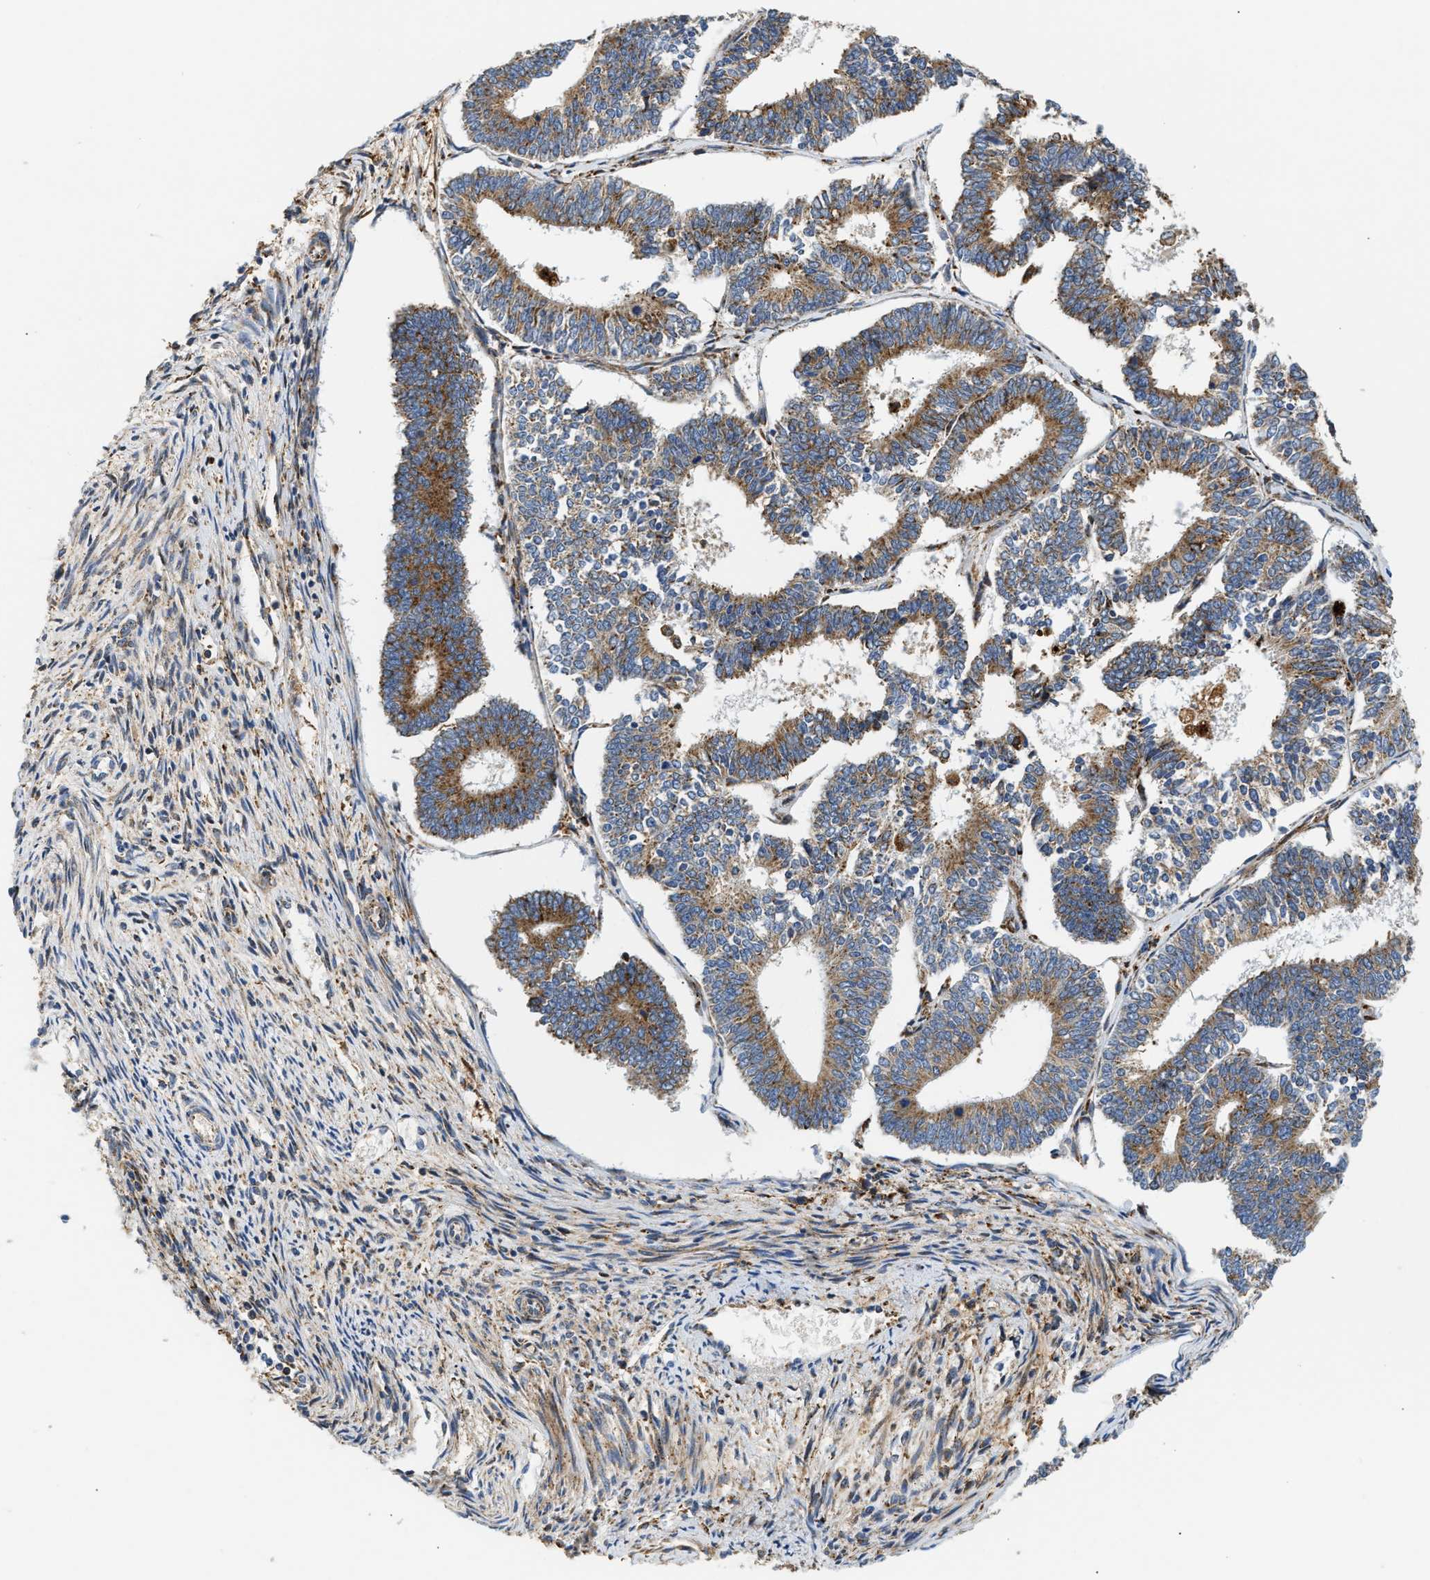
{"staining": {"intensity": "moderate", "quantity": ">75%", "location": "cytoplasmic/membranous"}, "tissue": "endometrial cancer", "cell_type": "Tumor cells", "image_type": "cancer", "snomed": [{"axis": "morphology", "description": "Adenocarcinoma, NOS"}, {"axis": "topography", "description": "Endometrium"}], "caption": "Endometrial adenocarcinoma tissue shows moderate cytoplasmic/membranous positivity in approximately >75% of tumor cells, visualized by immunohistochemistry.", "gene": "AMZ1", "patient": {"sex": "female", "age": 70}}